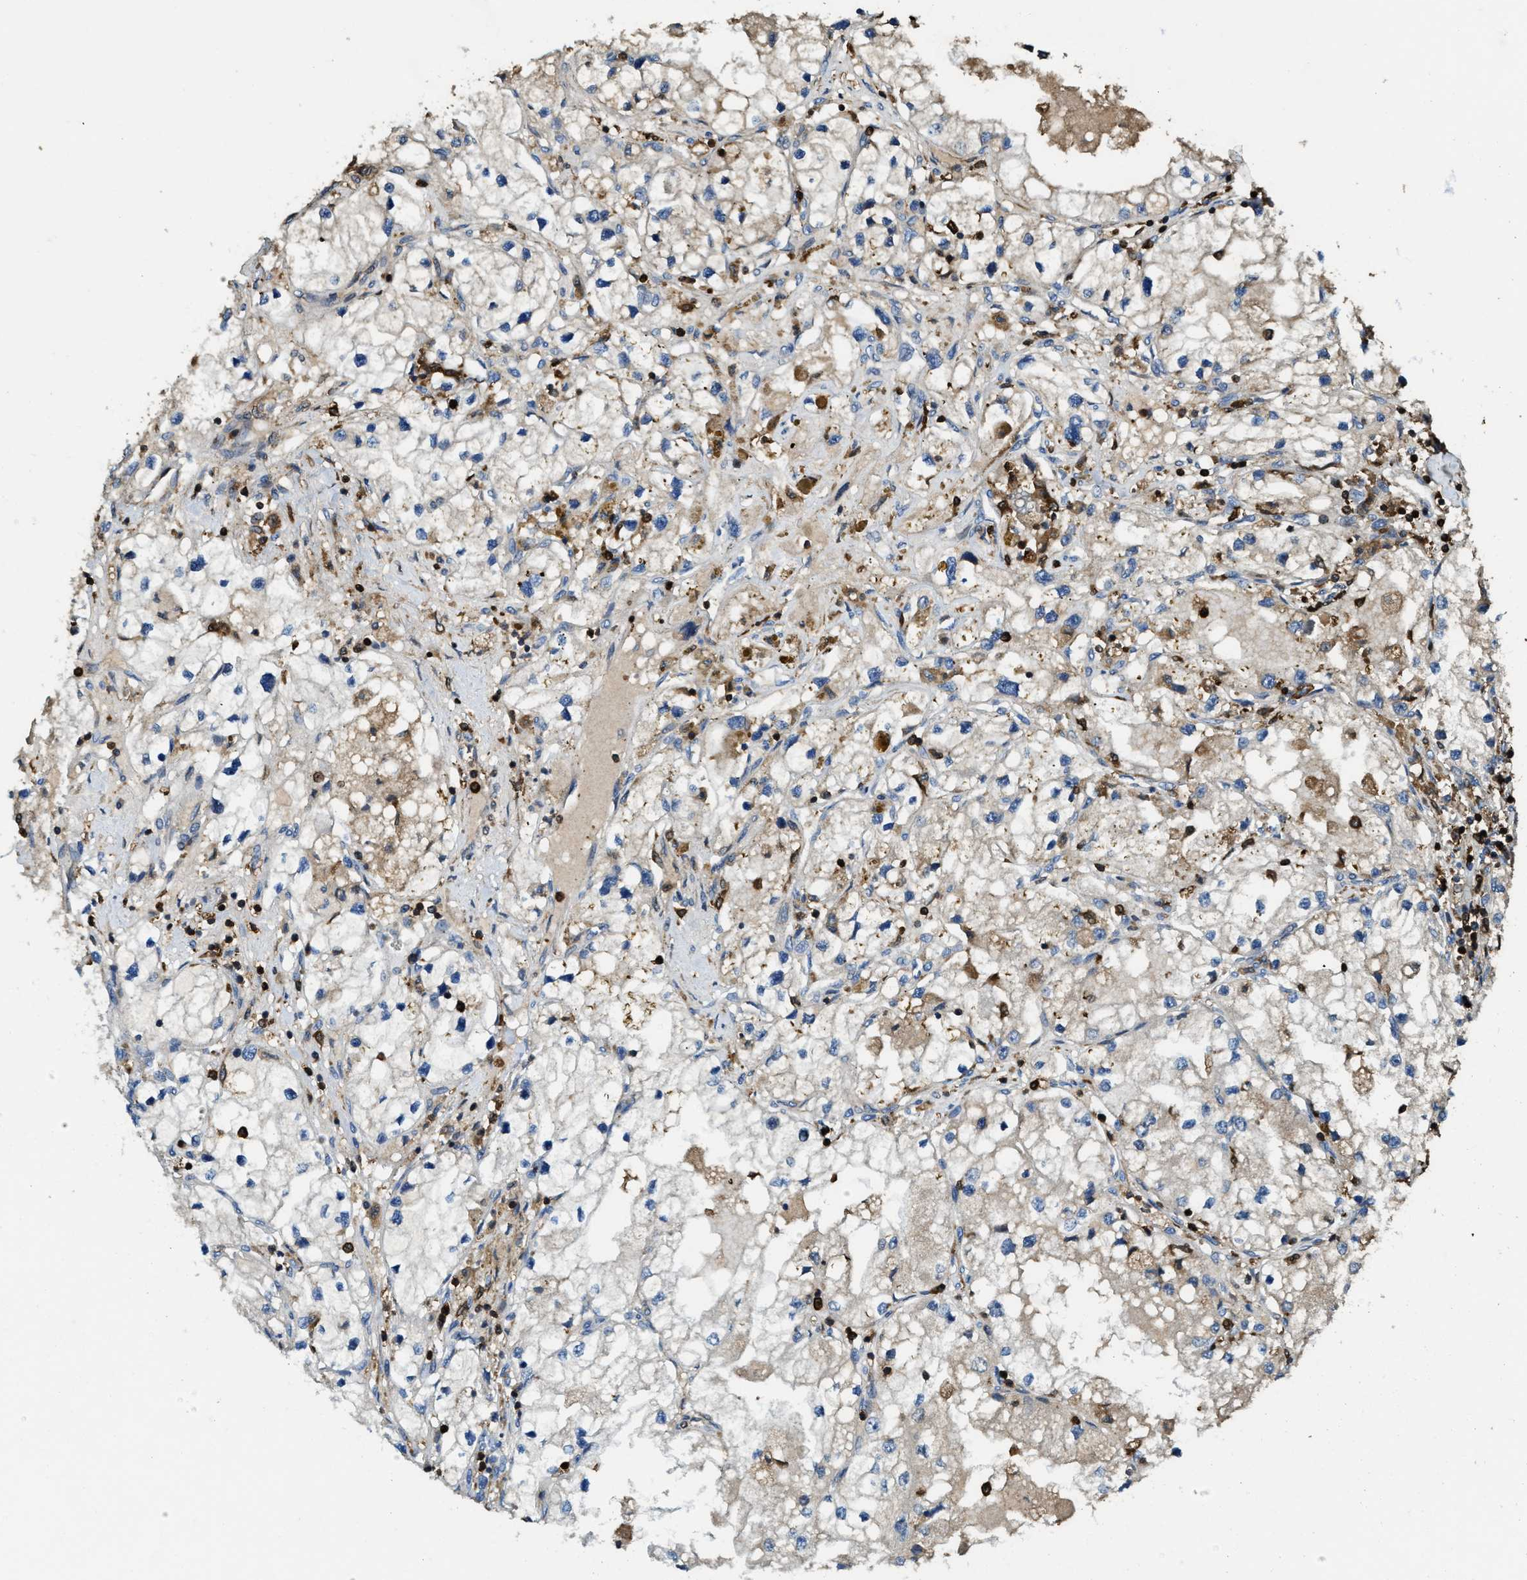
{"staining": {"intensity": "weak", "quantity": "<25%", "location": "cytoplasmic/membranous"}, "tissue": "renal cancer", "cell_type": "Tumor cells", "image_type": "cancer", "snomed": [{"axis": "morphology", "description": "Adenocarcinoma, NOS"}, {"axis": "topography", "description": "Kidney"}], "caption": "IHC histopathology image of renal cancer stained for a protein (brown), which exhibits no expression in tumor cells.", "gene": "SERPINB5", "patient": {"sex": "male", "age": 68}}